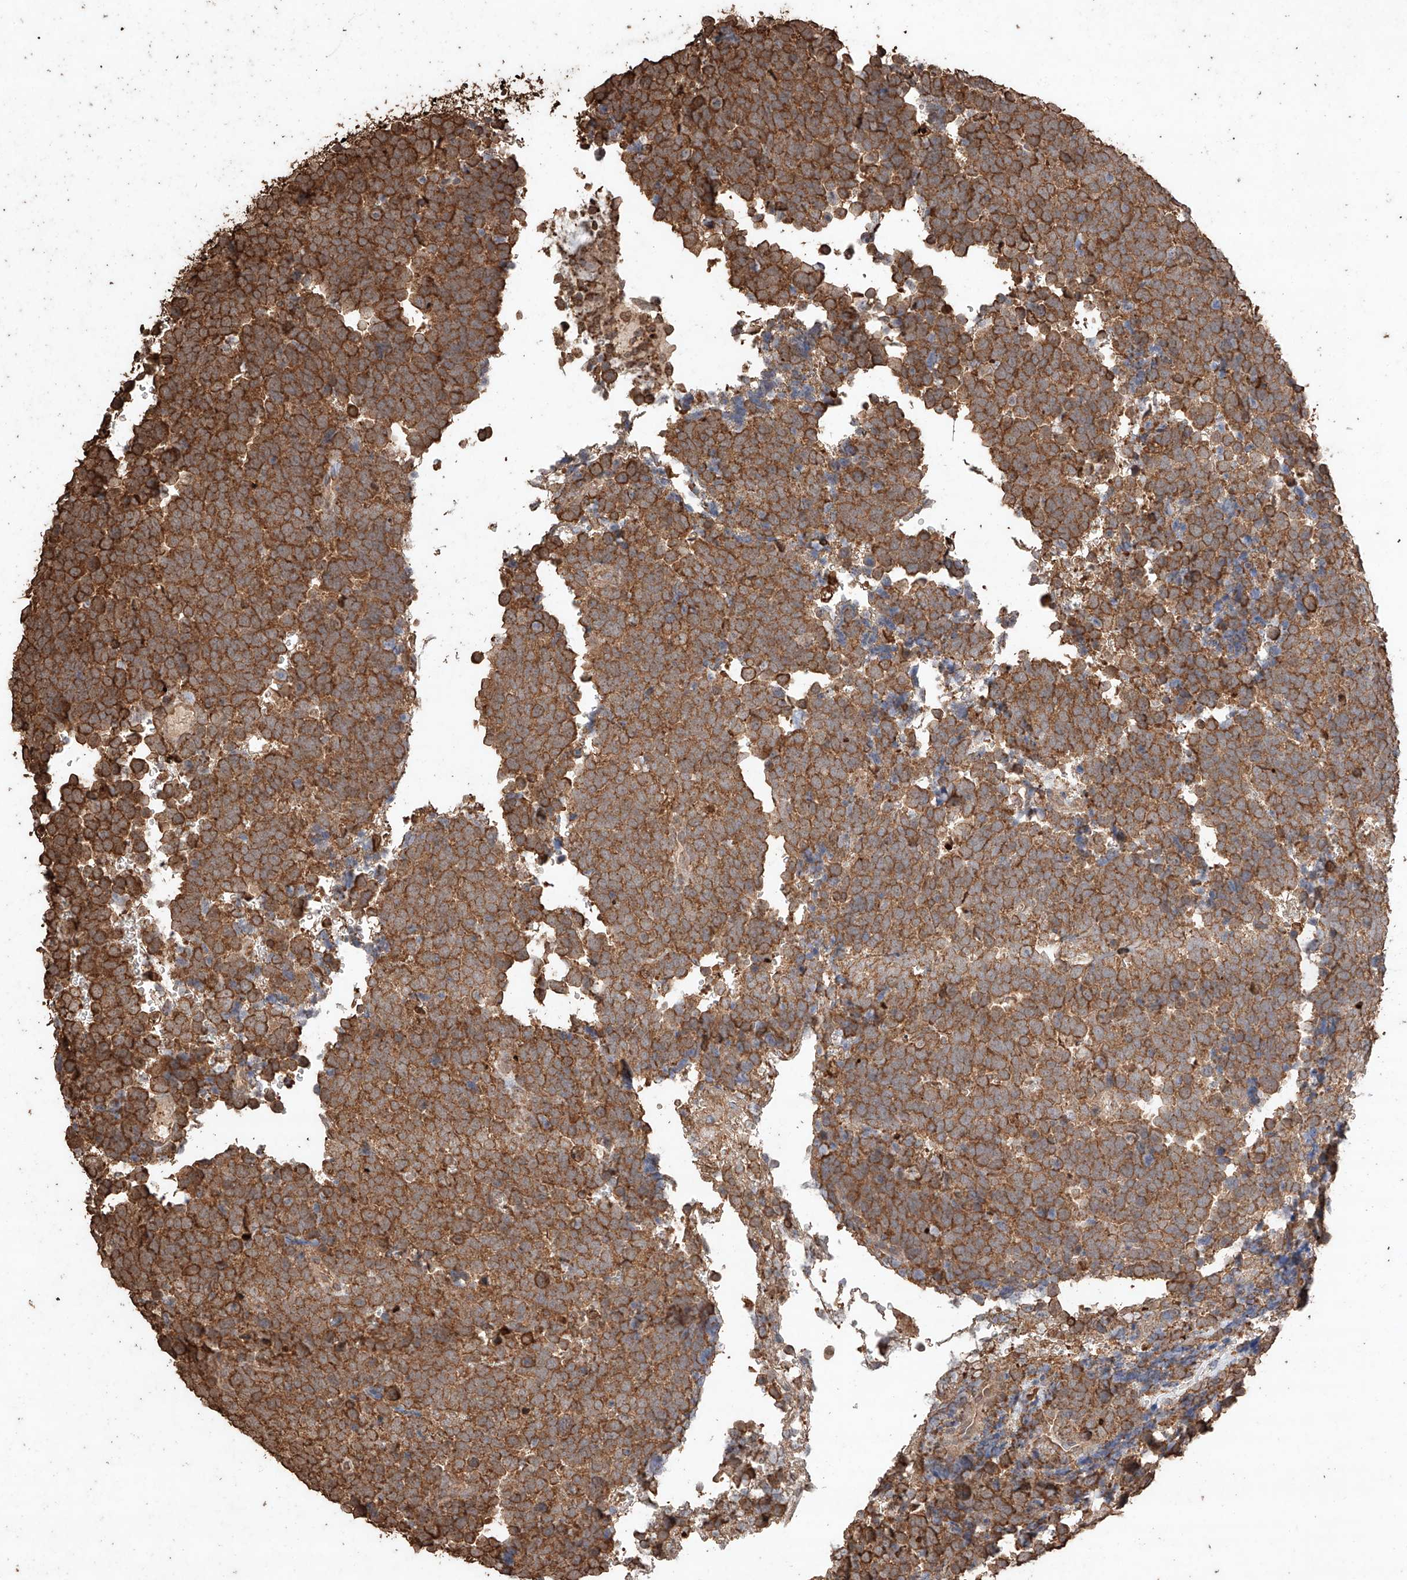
{"staining": {"intensity": "strong", "quantity": ">75%", "location": "cytoplasmic/membranous"}, "tissue": "urothelial cancer", "cell_type": "Tumor cells", "image_type": "cancer", "snomed": [{"axis": "morphology", "description": "Urothelial carcinoma, High grade"}, {"axis": "topography", "description": "Urinary bladder"}], "caption": "Urothelial cancer stained with immunohistochemistry reveals strong cytoplasmic/membranous positivity in approximately >75% of tumor cells.", "gene": "M6PR", "patient": {"sex": "female", "age": 82}}